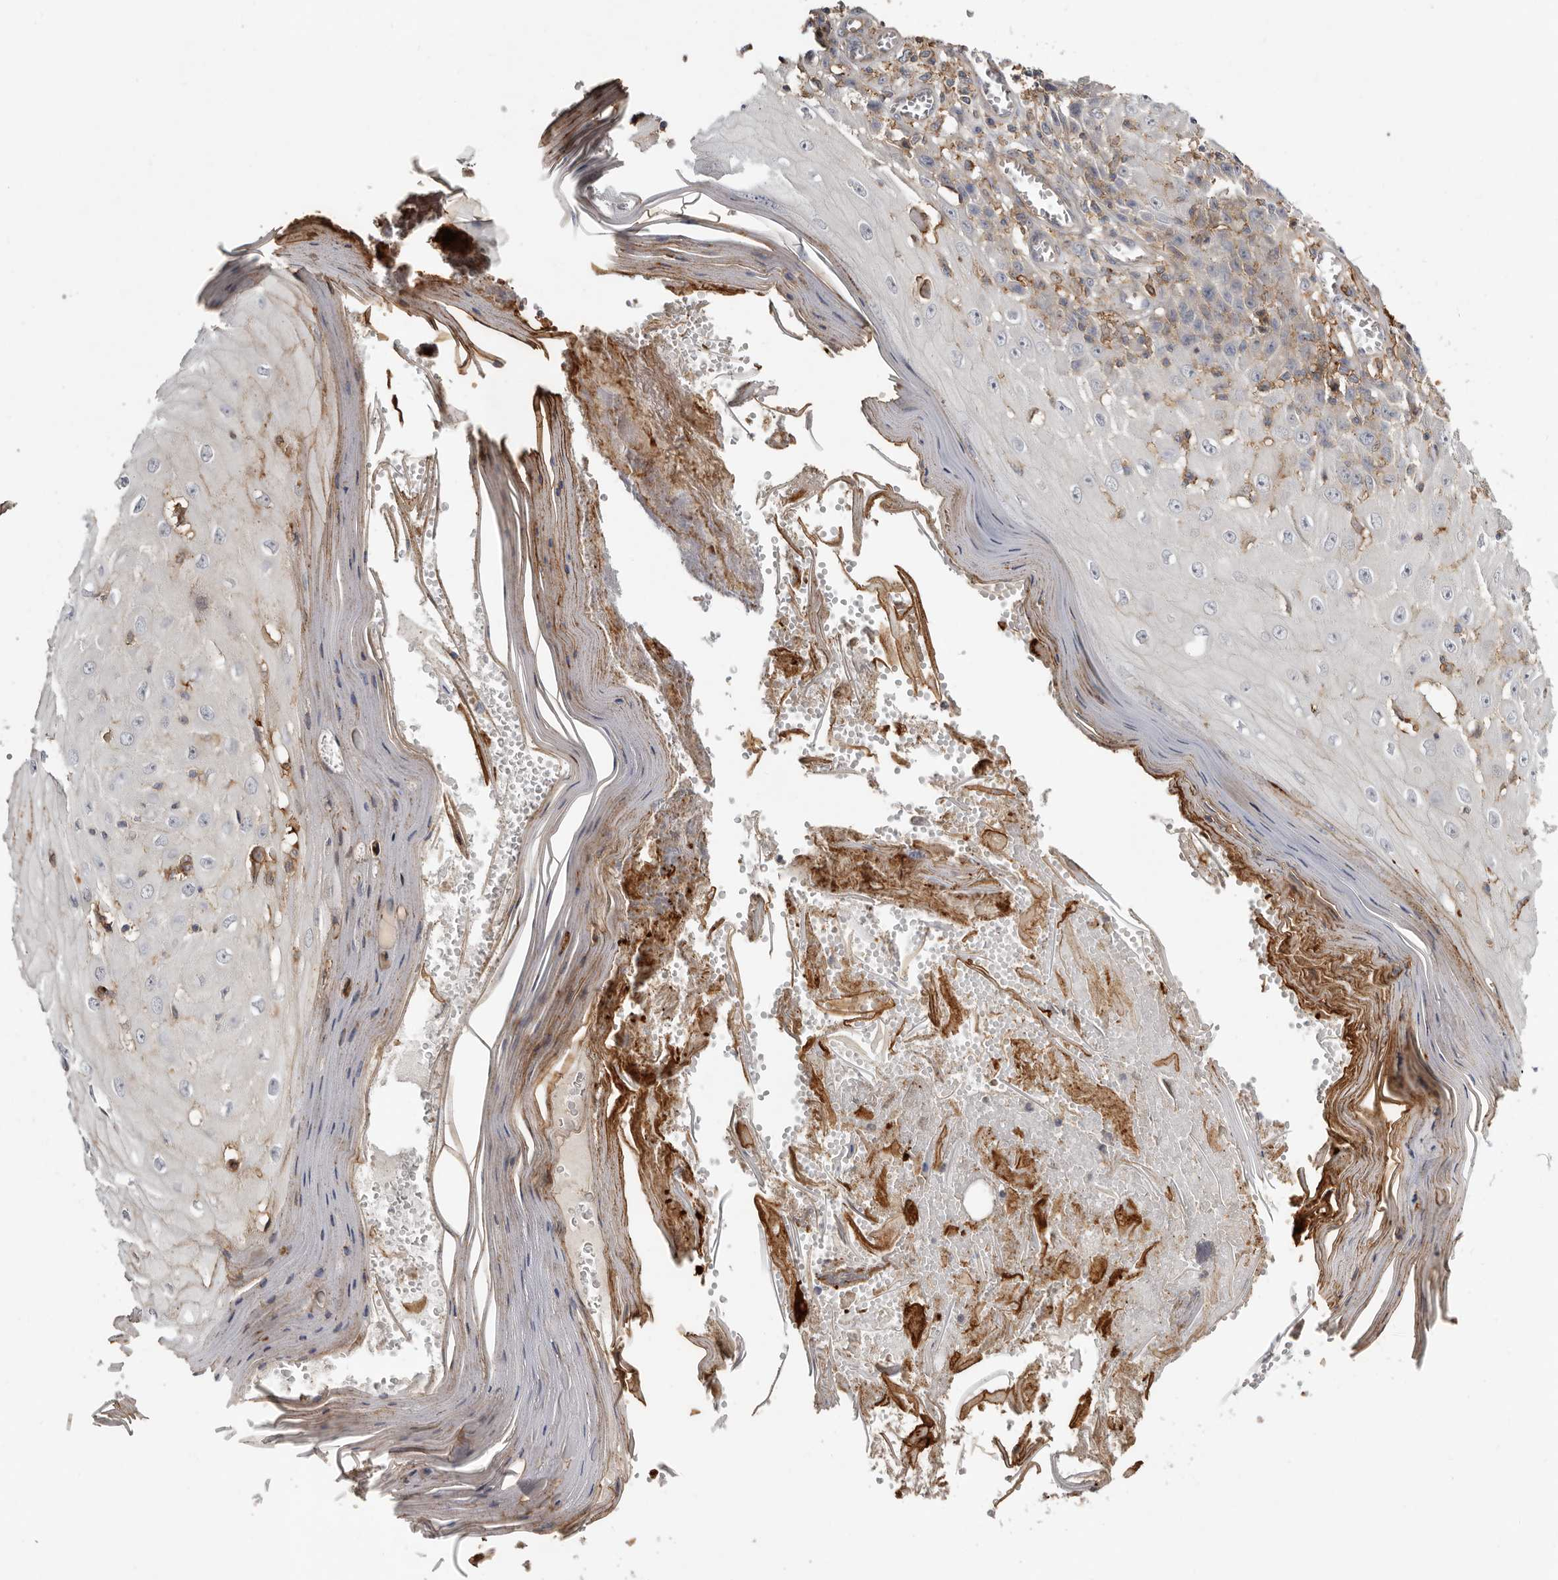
{"staining": {"intensity": "negative", "quantity": "none", "location": "none"}, "tissue": "skin cancer", "cell_type": "Tumor cells", "image_type": "cancer", "snomed": [{"axis": "morphology", "description": "Squamous cell carcinoma, NOS"}, {"axis": "topography", "description": "Skin"}], "caption": "Skin squamous cell carcinoma stained for a protein using IHC reveals no expression tumor cells.", "gene": "KIF26B", "patient": {"sex": "female", "age": 73}}